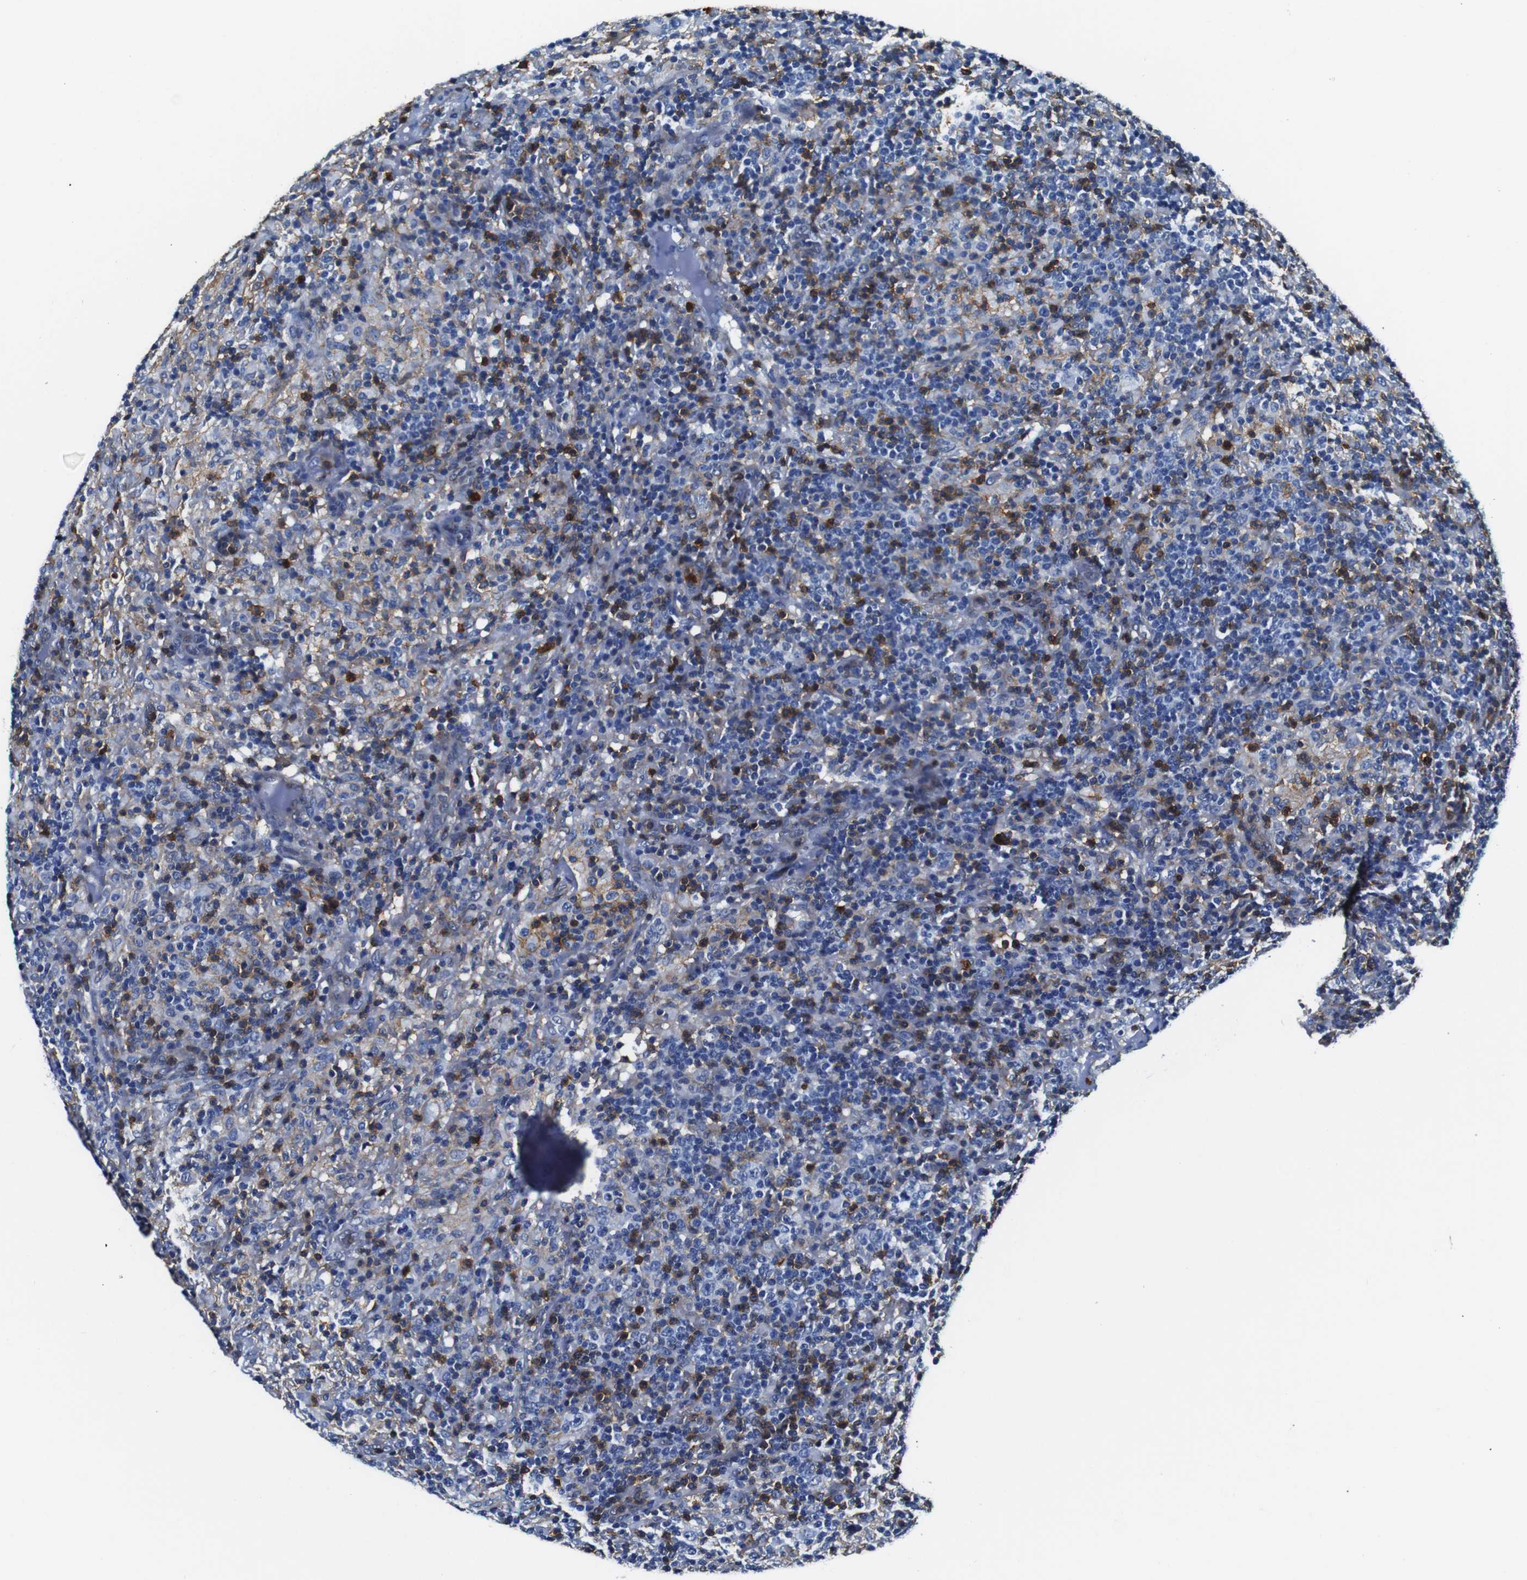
{"staining": {"intensity": "weak", "quantity": "<25%", "location": "cytoplasmic/membranous"}, "tissue": "lymphoma", "cell_type": "Tumor cells", "image_type": "cancer", "snomed": [{"axis": "morphology", "description": "Hodgkin's disease, NOS"}, {"axis": "topography", "description": "Lymph node"}], "caption": "This is an IHC photomicrograph of lymphoma. There is no expression in tumor cells.", "gene": "ANXA1", "patient": {"sex": "male", "age": 70}}